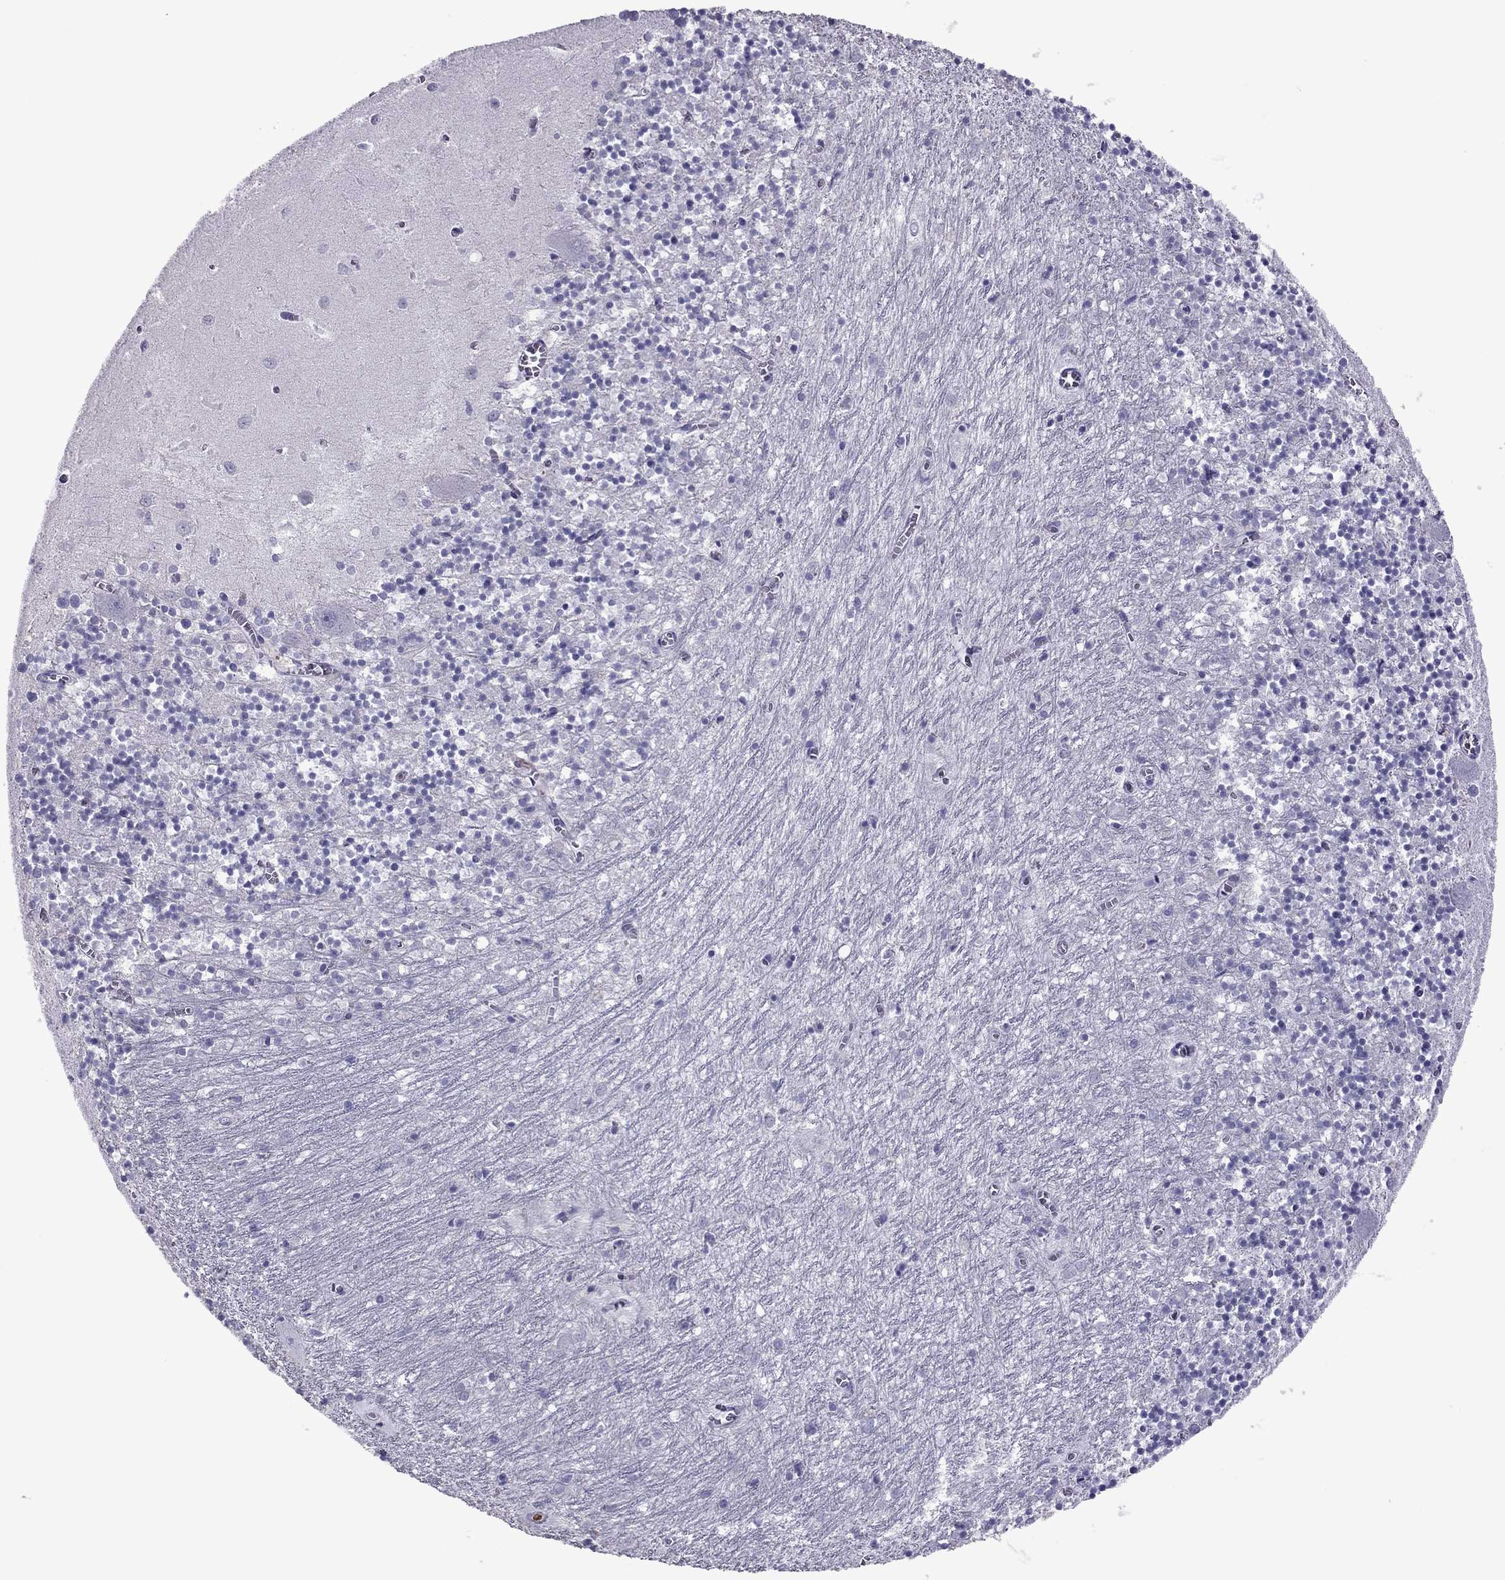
{"staining": {"intensity": "negative", "quantity": "none", "location": "none"}, "tissue": "cerebellum", "cell_type": "Cells in granular layer", "image_type": "normal", "snomed": [{"axis": "morphology", "description": "Normal tissue, NOS"}, {"axis": "topography", "description": "Cerebellum"}], "caption": "Immunohistochemistry (IHC) of normal cerebellum displays no staining in cells in granular layer. (DAB (3,3'-diaminobenzidine) IHC, high magnification).", "gene": "CCL27", "patient": {"sex": "female", "age": 64}}